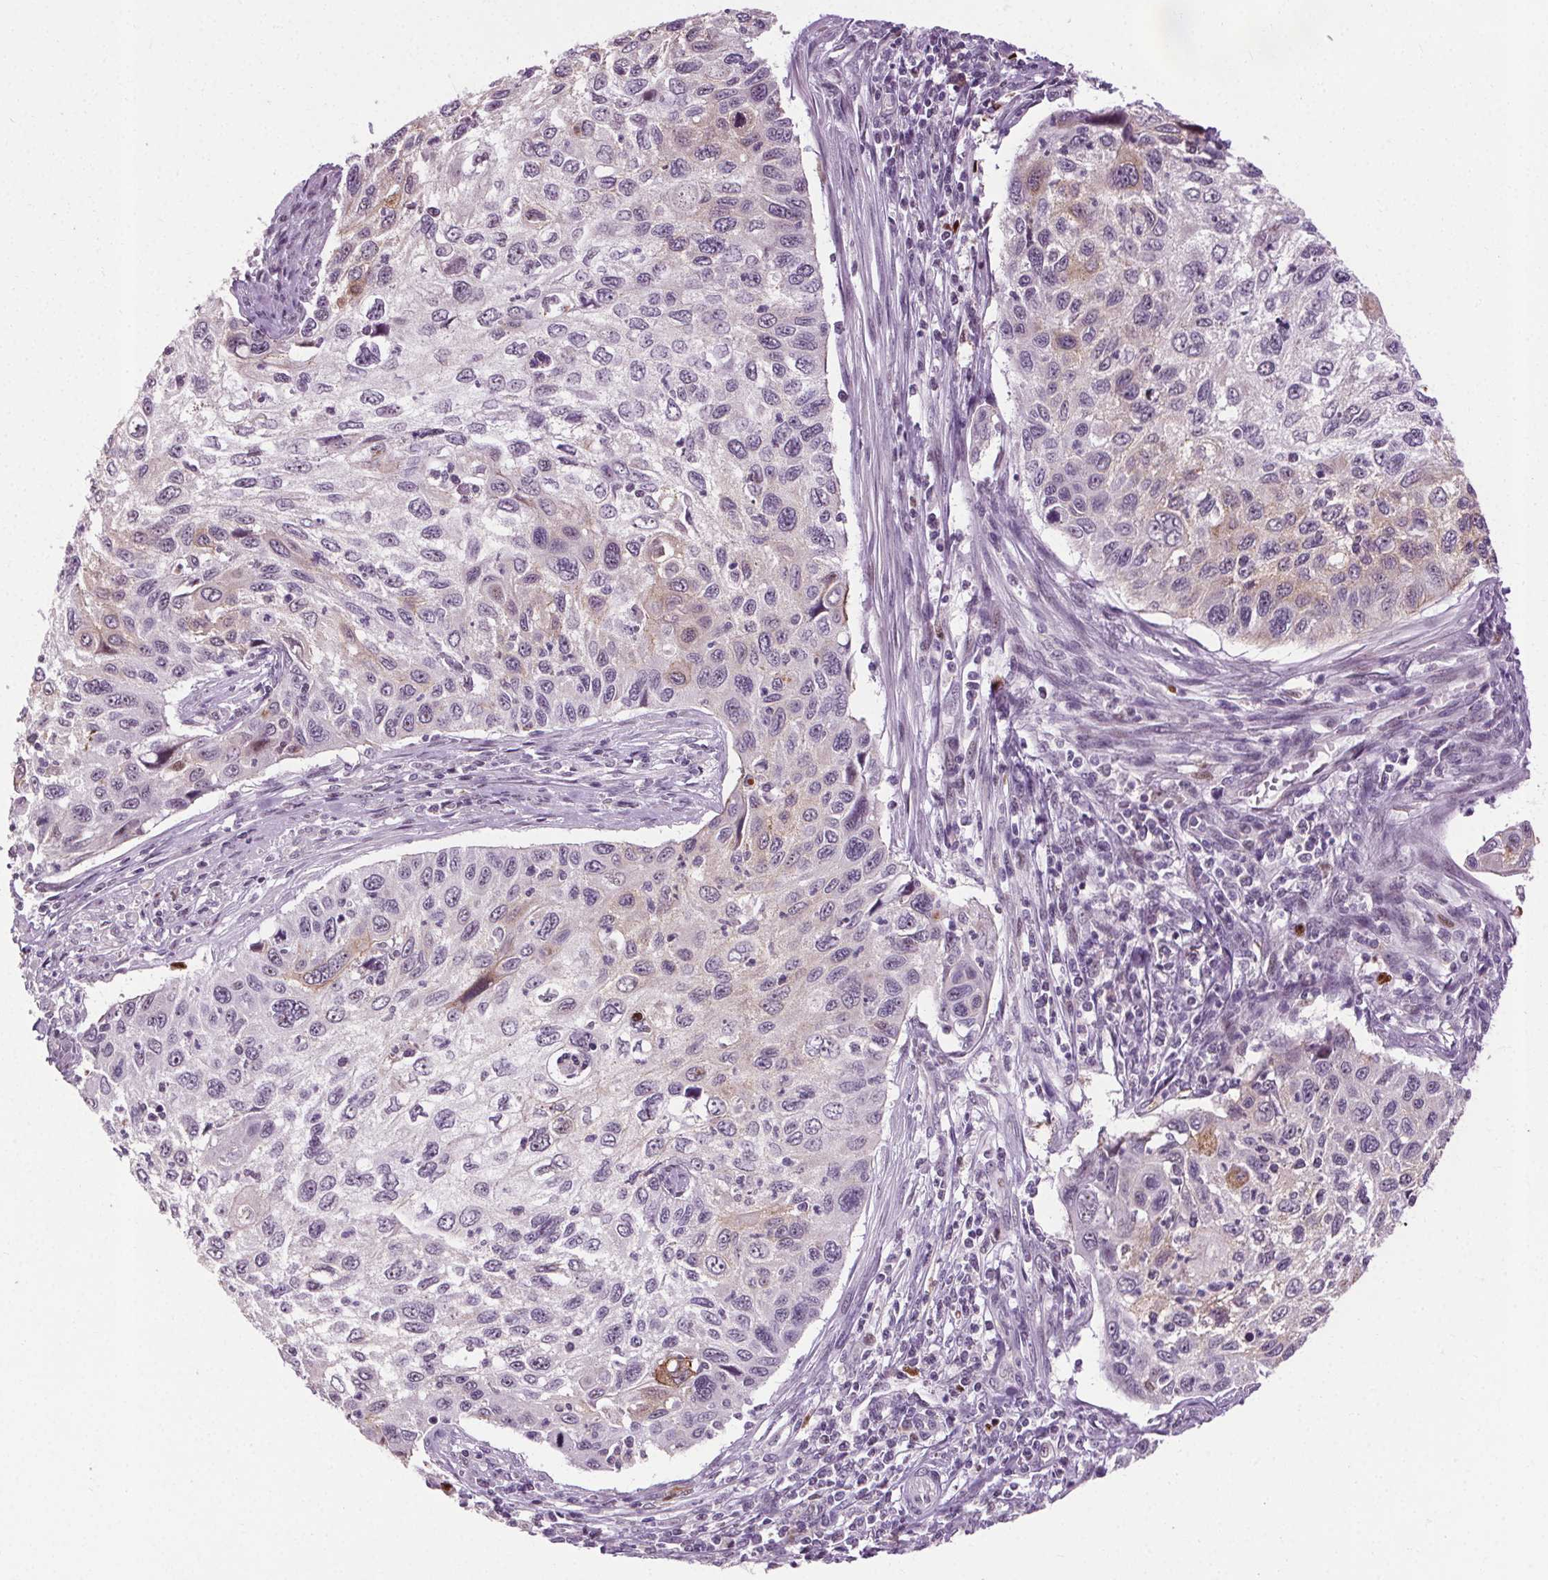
{"staining": {"intensity": "weak", "quantity": "<25%", "location": "cytoplasmic/membranous"}, "tissue": "cervical cancer", "cell_type": "Tumor cells", "image_type": "cancer", "snomed": [{"axis": "morphology", "description": "Squamous cell carcinoma, NOS"}, {"axis": "topography", "description": "Cervix"}], "caption": "Cervical squamous cell carcinoma stained for a protein using IHC reveals no expression tumor cells.", "gene": "CEBPA", "patient": {"sex": "female", "age": 70}}